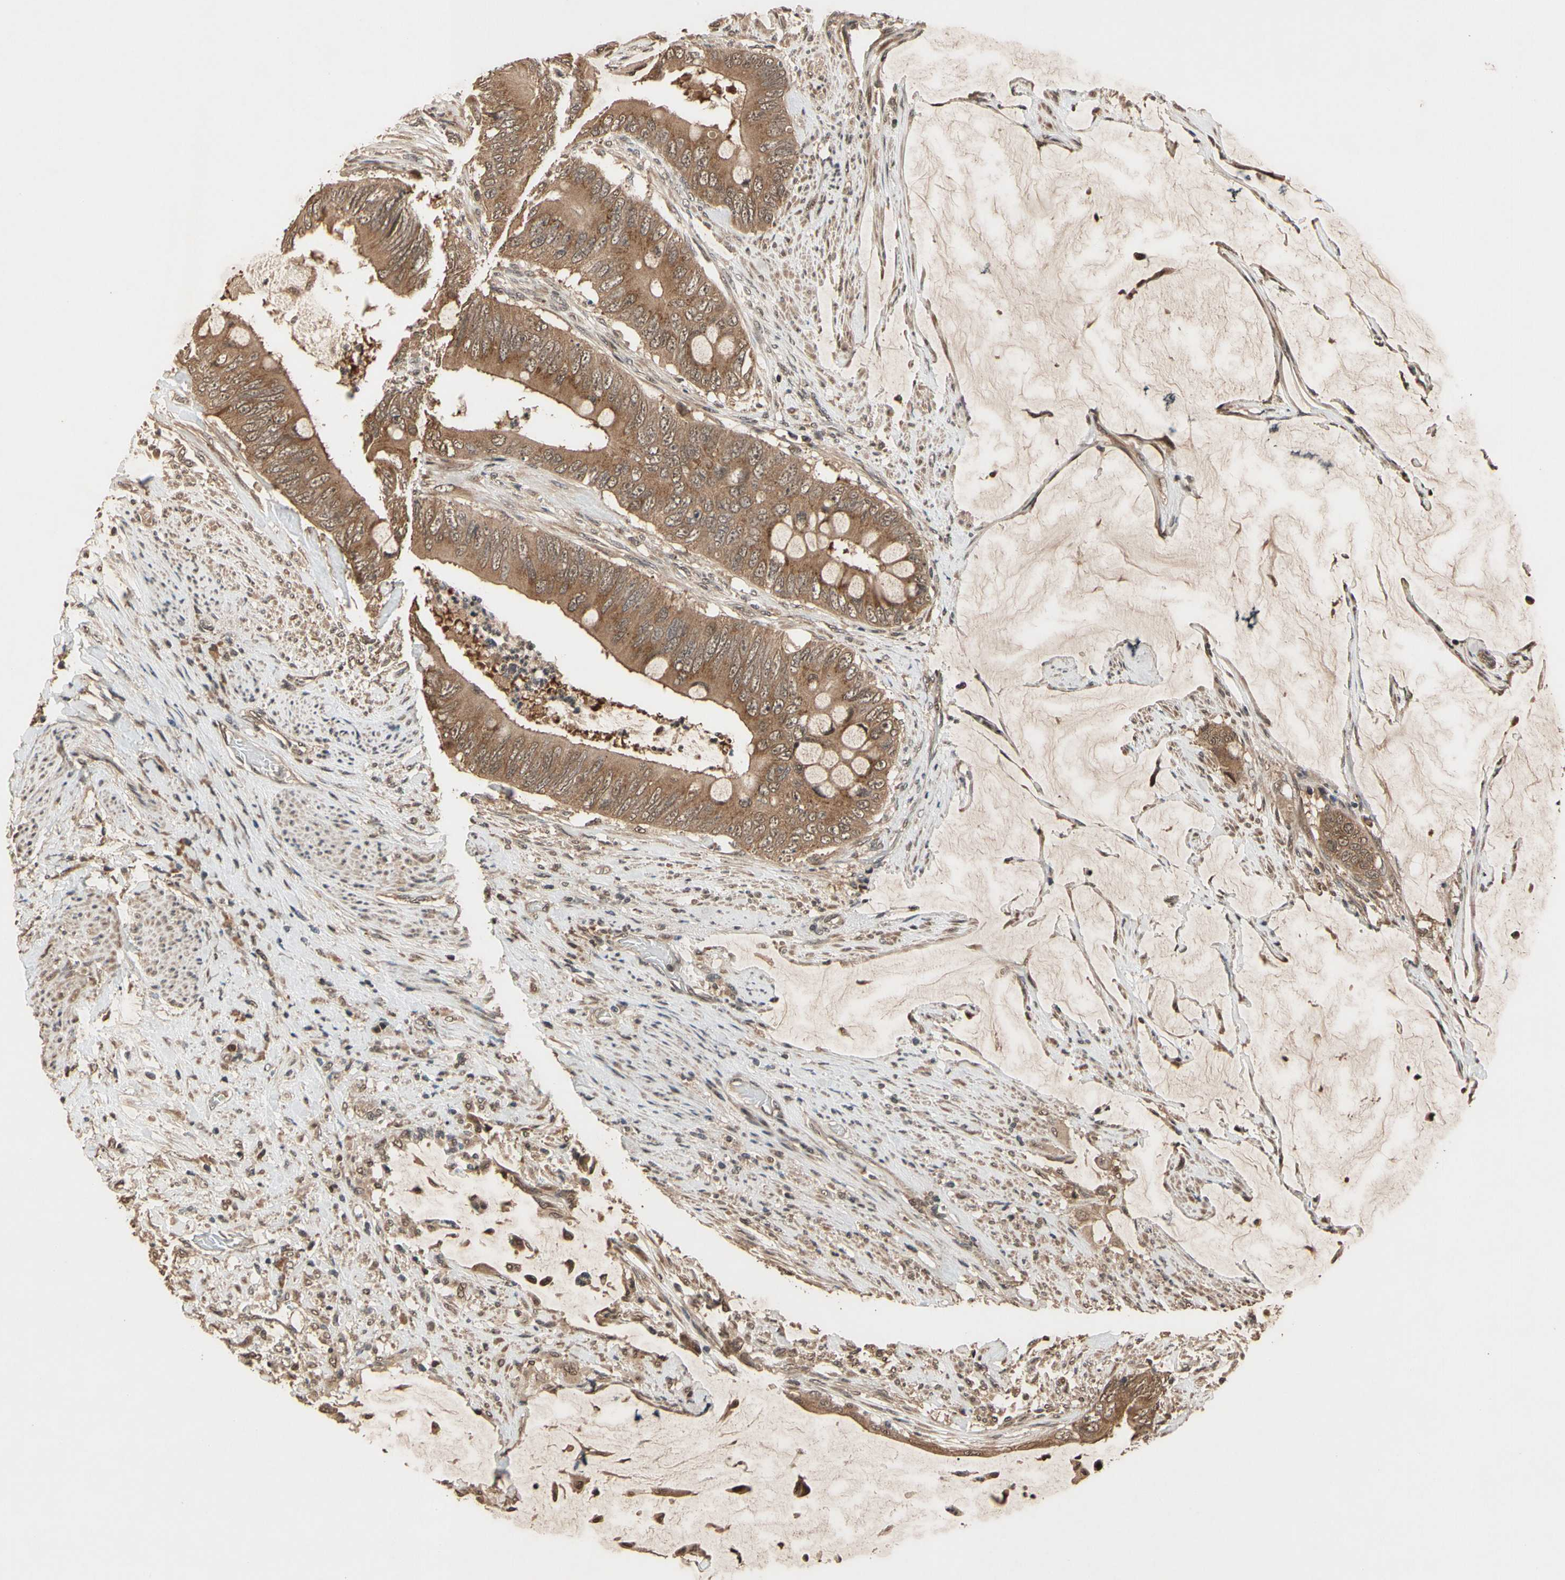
{"staining": {"intensity": "moderate", "quantity": ">75%", "location": "cytoplasmic/membranous"}, "tissue": "colorectal cancer", "cell_type": "Tumor cells", "image_type": "cancer", "snomed": [{"axis": "morphology", "description": "Adenocarcinoma, NOS"}, {"axis": "topography", "description": "Rectum"}], "caption": "Moderate cytoplasmic/membranous expression for a protein is appreciated in about >75% of tumor cells of colorectal adenocarcinoma using immunohistochemistry.", "gene": "TMEM230", "patient": {"sex": "female", "age": 77}}